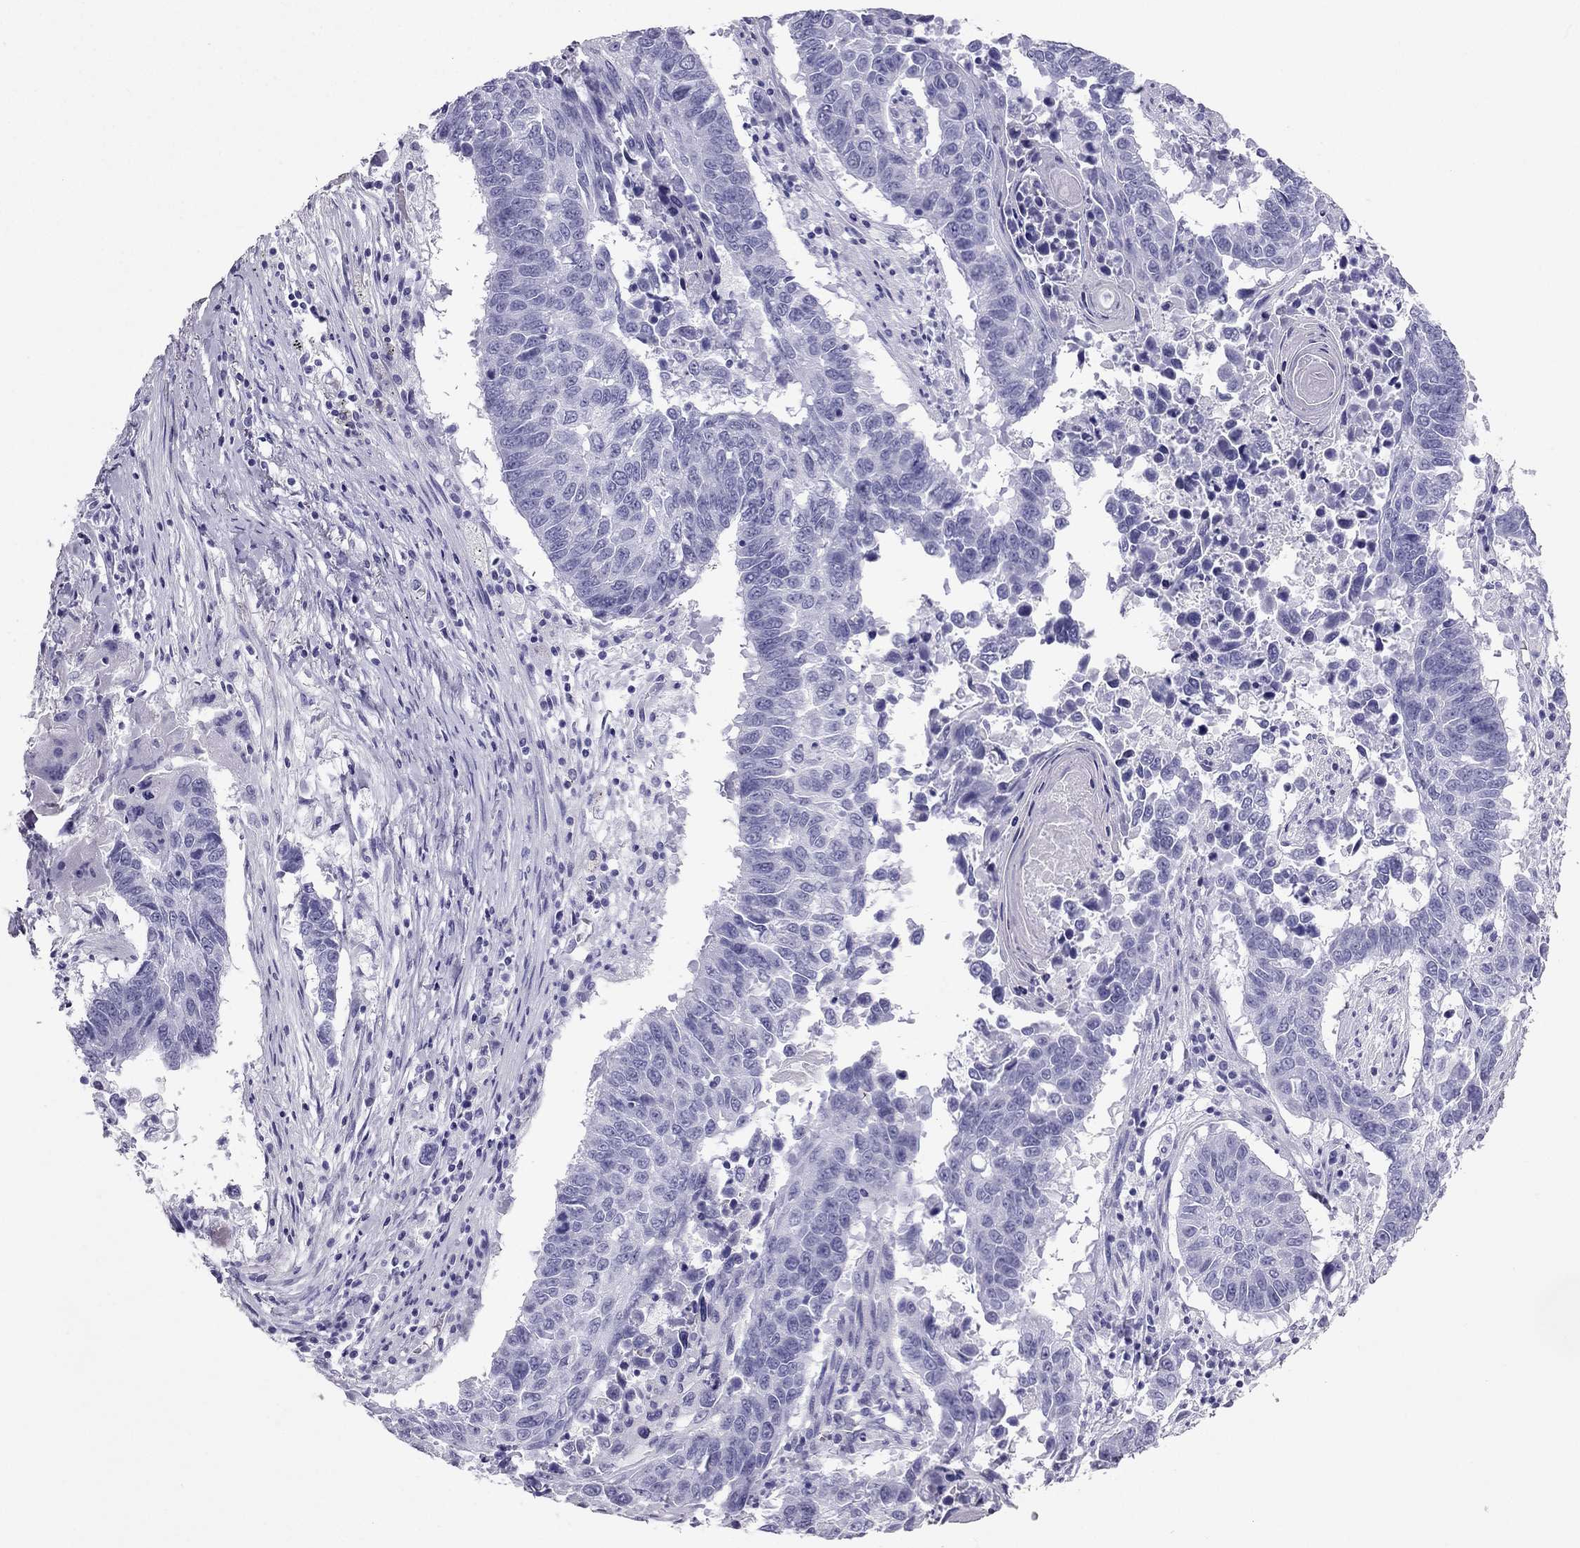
{"staining": {"intensity": "negative", "quantity": "none", "location": "none"}, "tissue": "lung cancer", "cell_type": "Tumor cells", "image_type": "cancer", "snomed": [{"axis": "morphology", "description": "Squamous cell carcinoma, NOS"}, {"axis": "topography", "description": "Lung"}], "caption": "DAB (3,3'-diaminobenzidine) immunohistochemical staining of lung cancer (squamous cell carcinoma) exhibits no significant expression in tumor cells.", "gene": "PDE6A", "patient": {"sex": "male", "age": 73}}